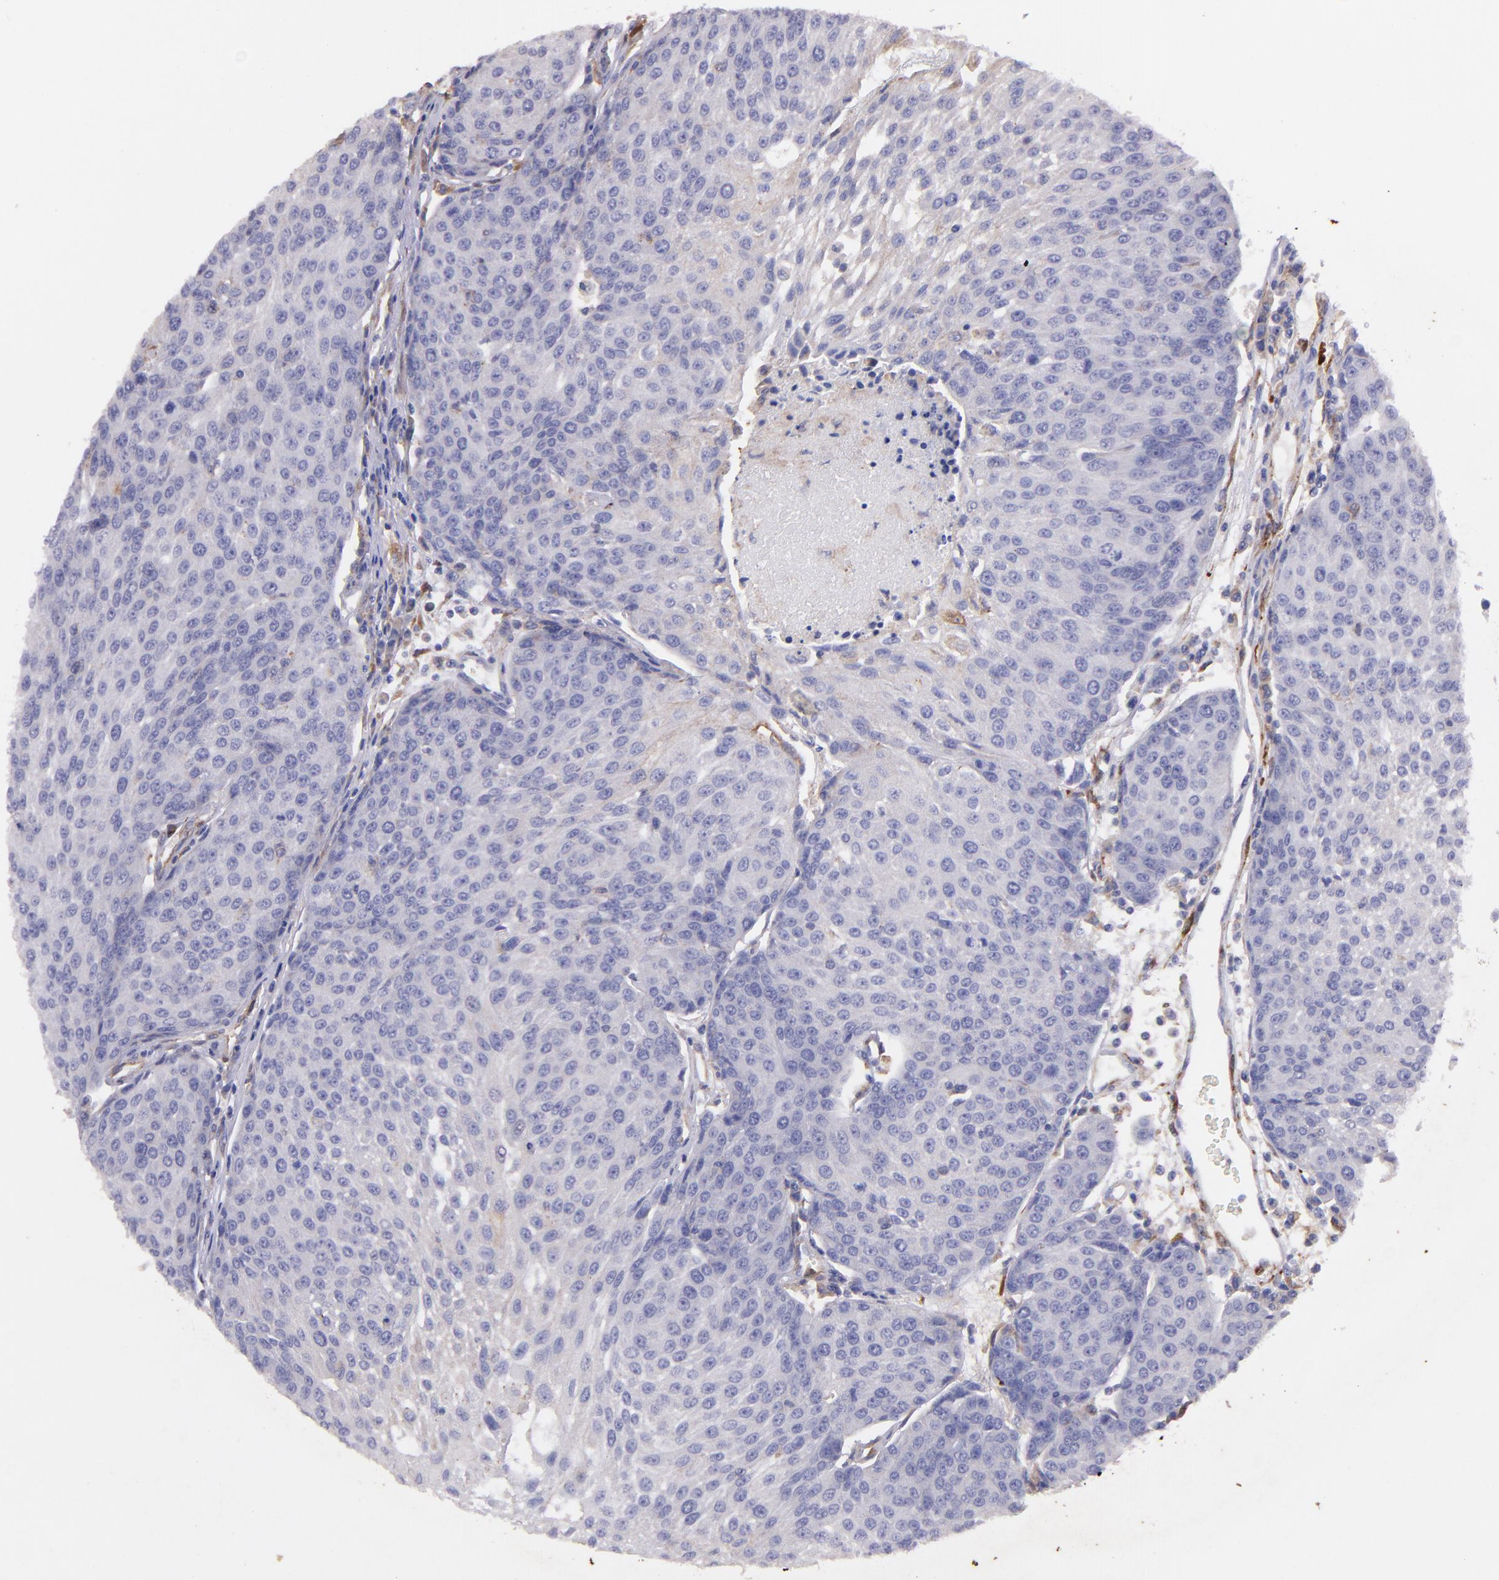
{"staining": {"intensity": "negative", "quantity": "none", "location": "none"}, "tissue": "urothelial cancer", "cell_type": "Tumor cells", "image_type": "cancer", "snomed": [{"axis": "morphology", "description": "Urothelial carcinoma, High grade"}, {"axis": "topography", "description": "Urinary bladder"}], "caption": "Micrograph shows no significant protein staining in tumor cells of urothelial carcinoma (high-grade).", "gene": "RET", "patient": {"sex": "female", "age": 85}}